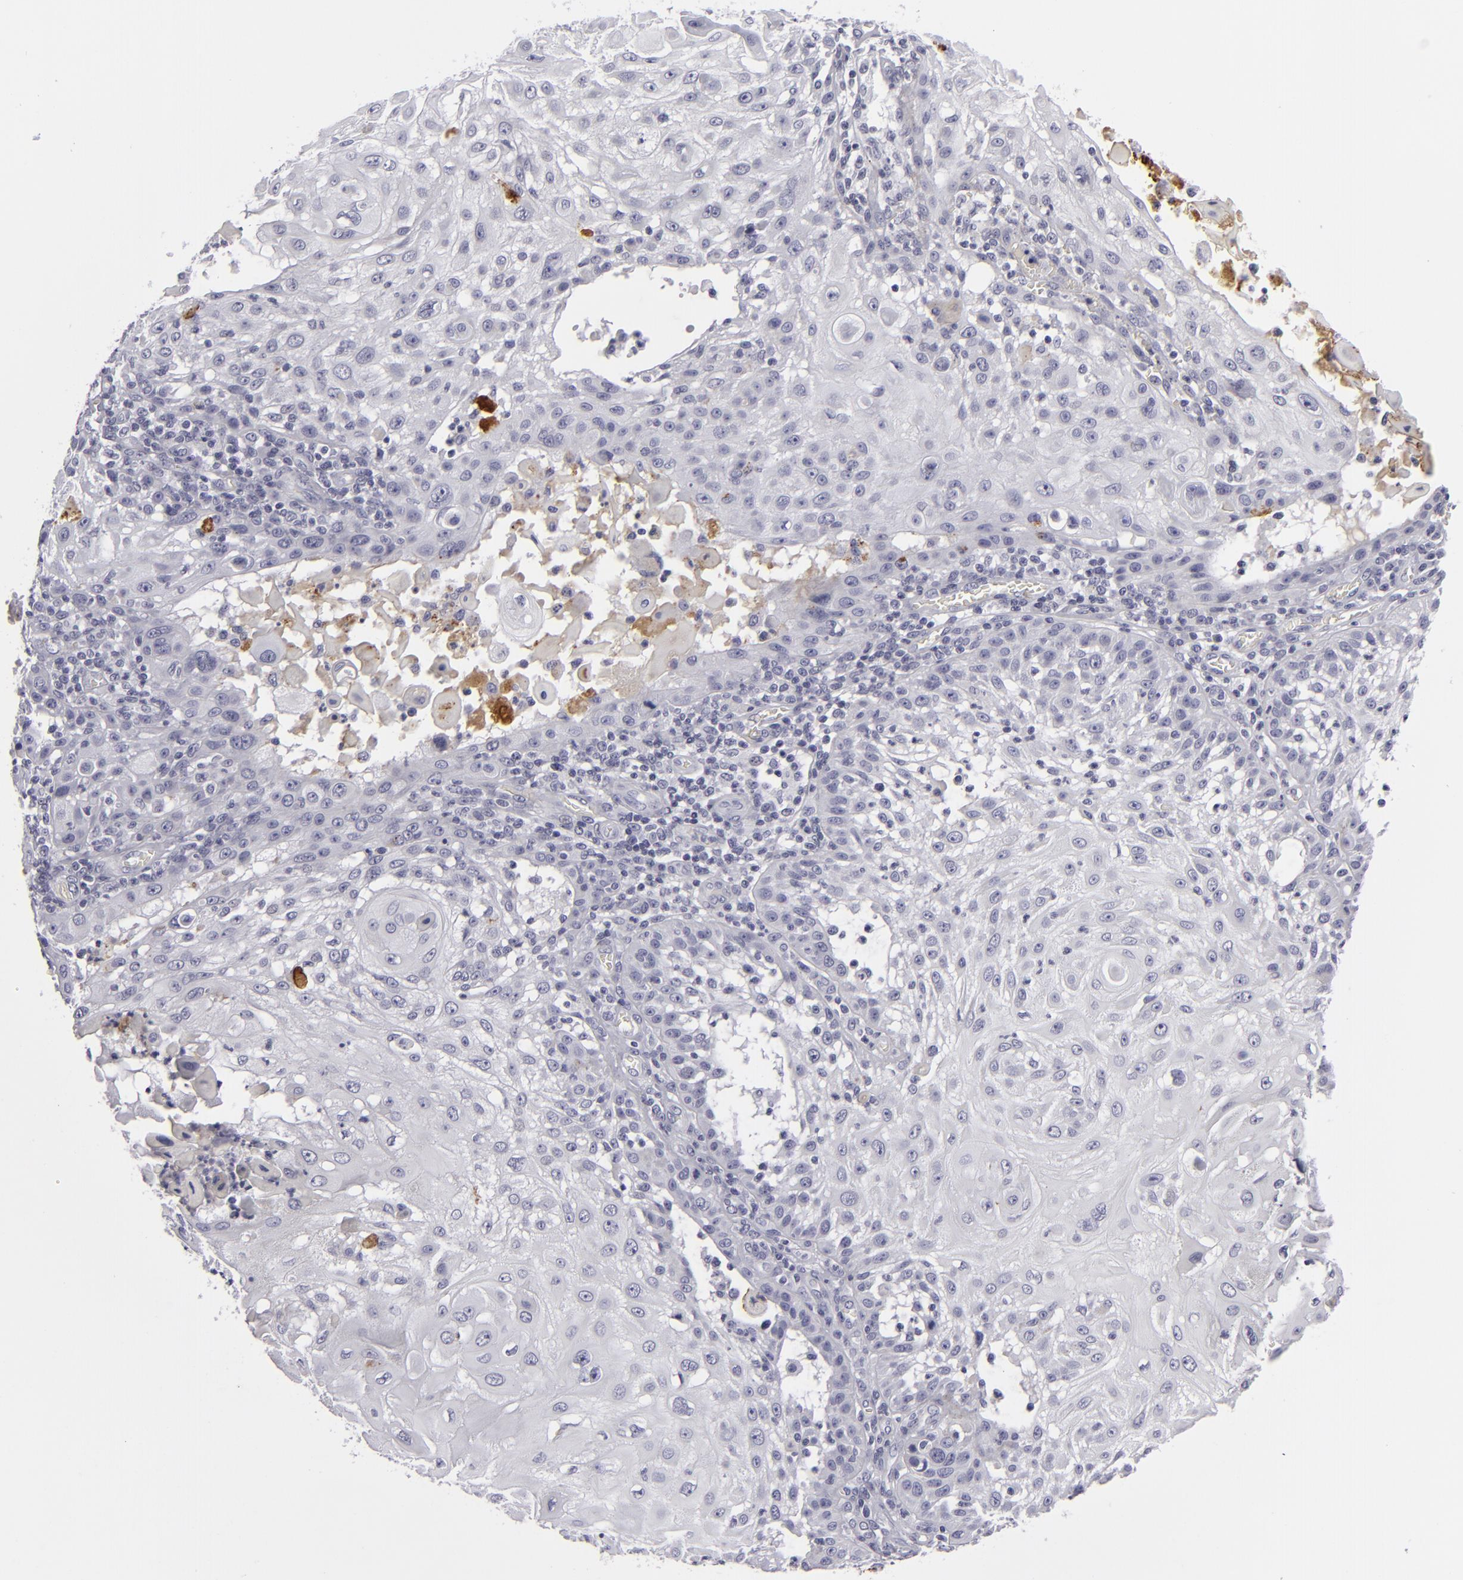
{"staining": {"intensity": "negative", "quantity": "none", "location": "none"}, "tissue": "skin cancer", "cell_type": "Tumor cells", "image_type": "cancer", "snomed": [{"axis": "morphology", "description": "Squamous cell carcinoma, NOS"}, {"axis": "topography", "description": "Skin"}], "caption": "Human skin squamous cell carcinoma stained for a protein using immunohistochemistry displays no staining in tumor cells.", "gene": "C9", "patient": {"sex": "female", "age": 89}}